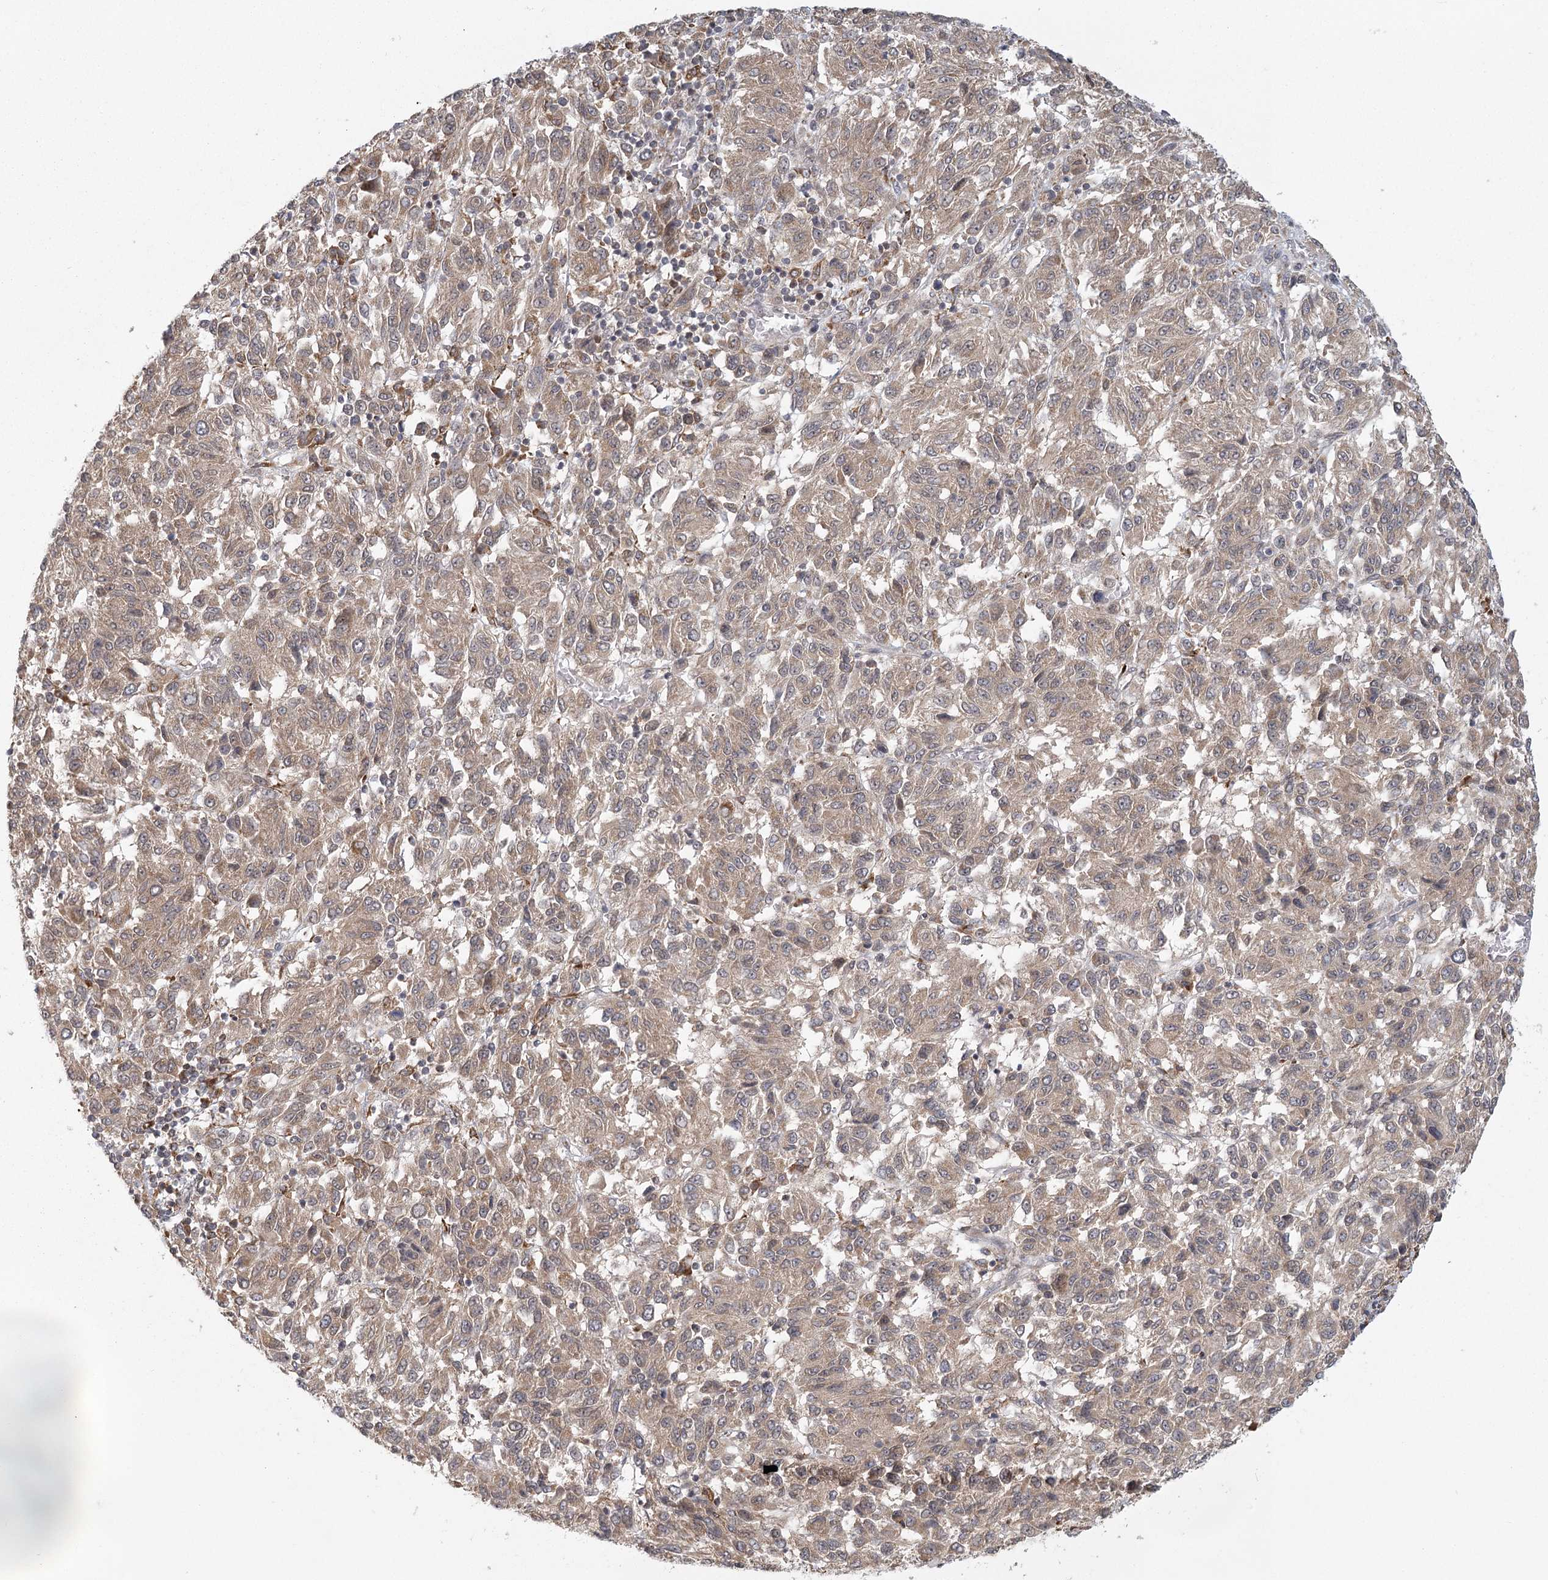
{"staining": {"intensity": "weak", "quantity": ">75%", "location": "cytoplasmic/membranous"}, "tissue": "melanoma", "cell_type": "Tumor cells", "image_type": "cancer", "snomed": [{"axis": "morphology", "description": "Malignant melanoma, Metastatic site"}, {"axis": "topography", "description": "Lung"}], "caption": "Immunohistochemistry (IHC) histopathology image of malignant melanoma (metastatic site) stained for a protein (brown), which reveals low levels of weak cytoplasmic/membranous staining in approximately >75% of tumor cells.", "gene": "LACTB", "patient": {"sex": "male", "age": 64}}